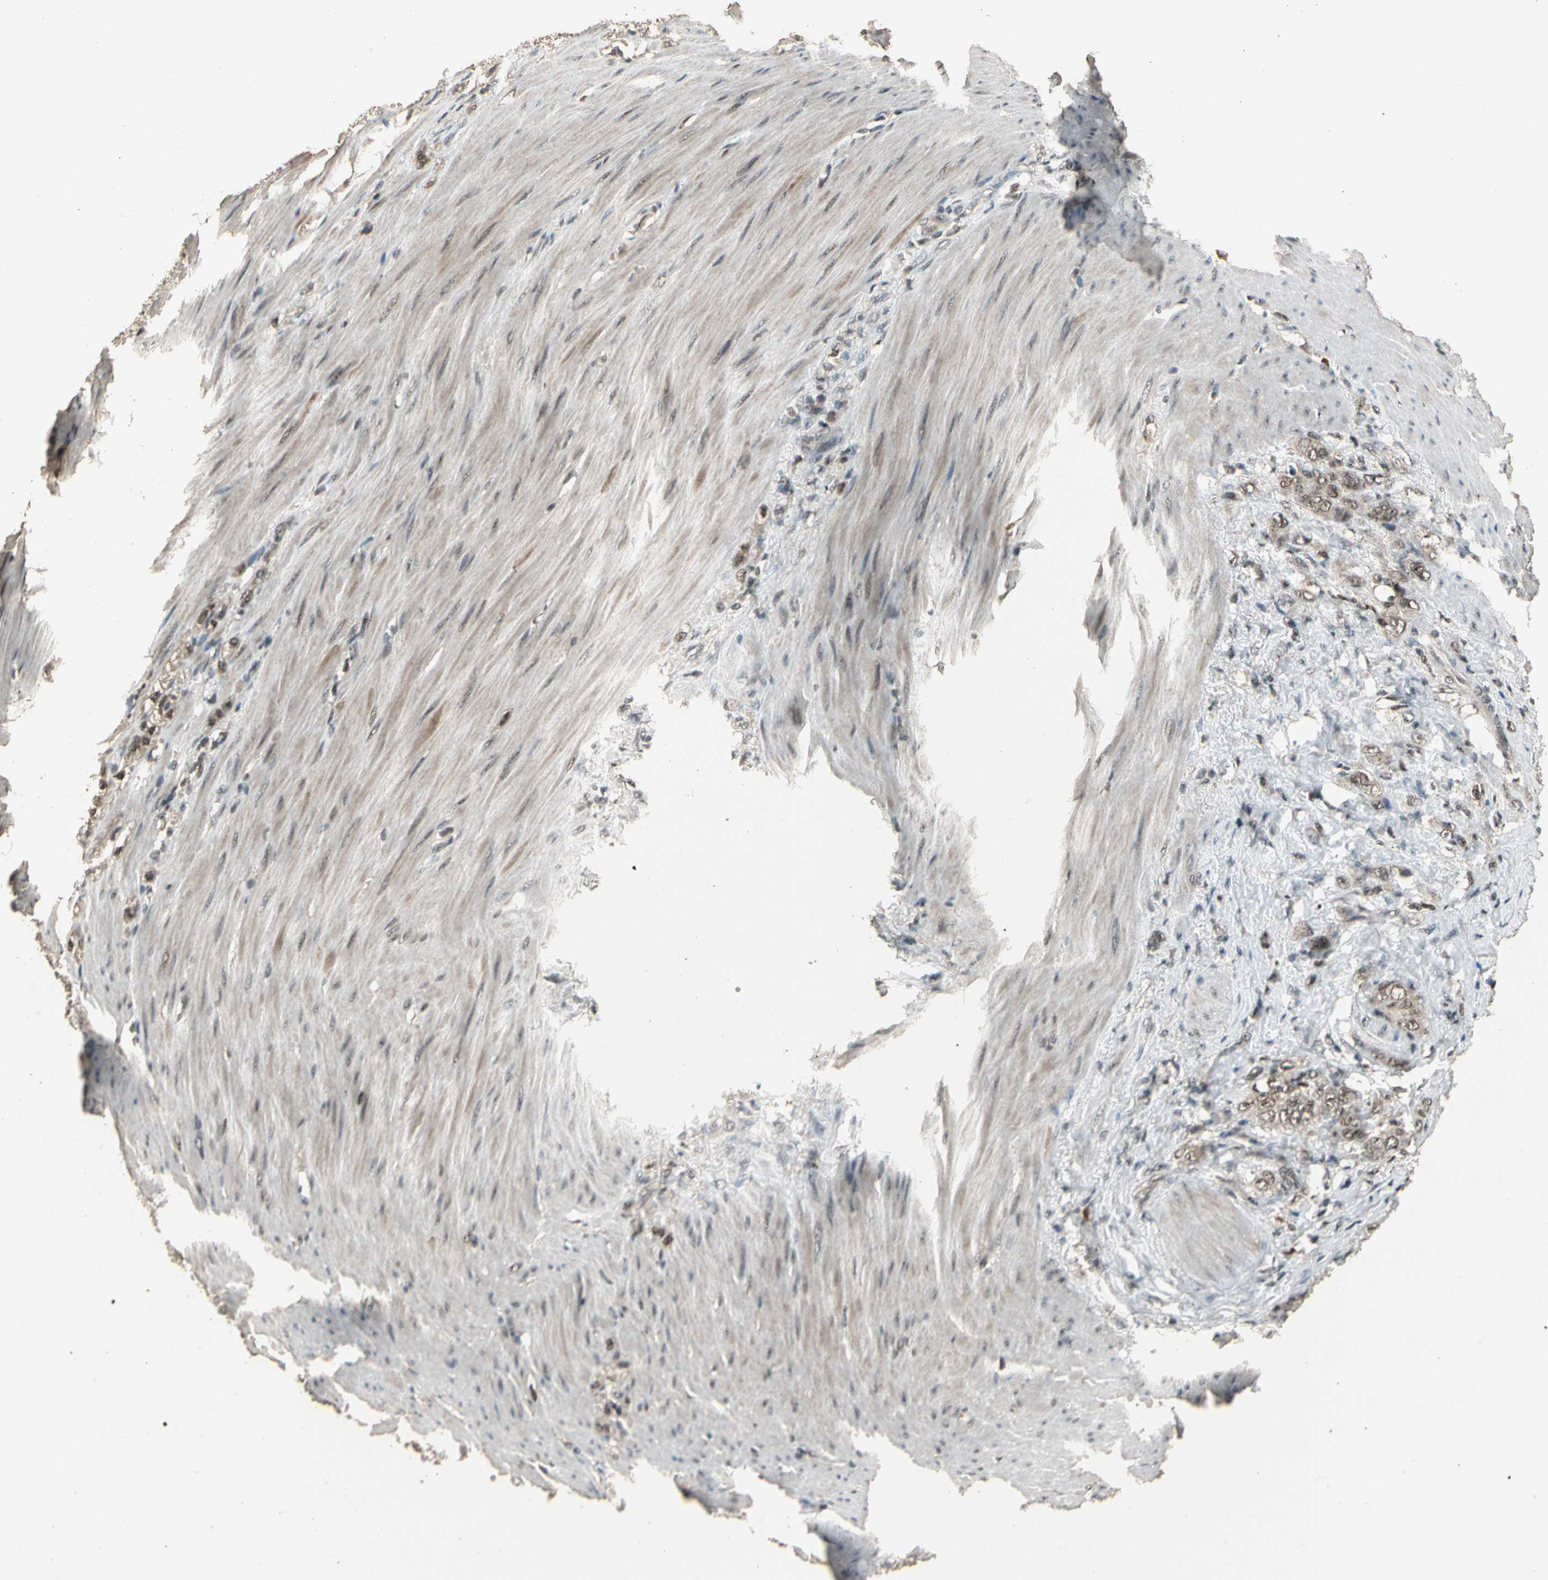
{"staining": {"intensity": "moderate", "quantity": ">75%", "location": "nuclear"}, "tissue": "stomach cancer", "cell_type": "Tumor cells", "image_type": "cancer", "snomed": [{"axis": "morphology", "description": "Adenocarcinoma, NOS"}, {"axis": "topography", "description": "Stomach"}], "caption": "Stomach adenocarcinoma stained with a protein marker reveals moderate staining in tumor cells.", "gene": "RBM25", "patient": {"sex": "male", "age": 82}}